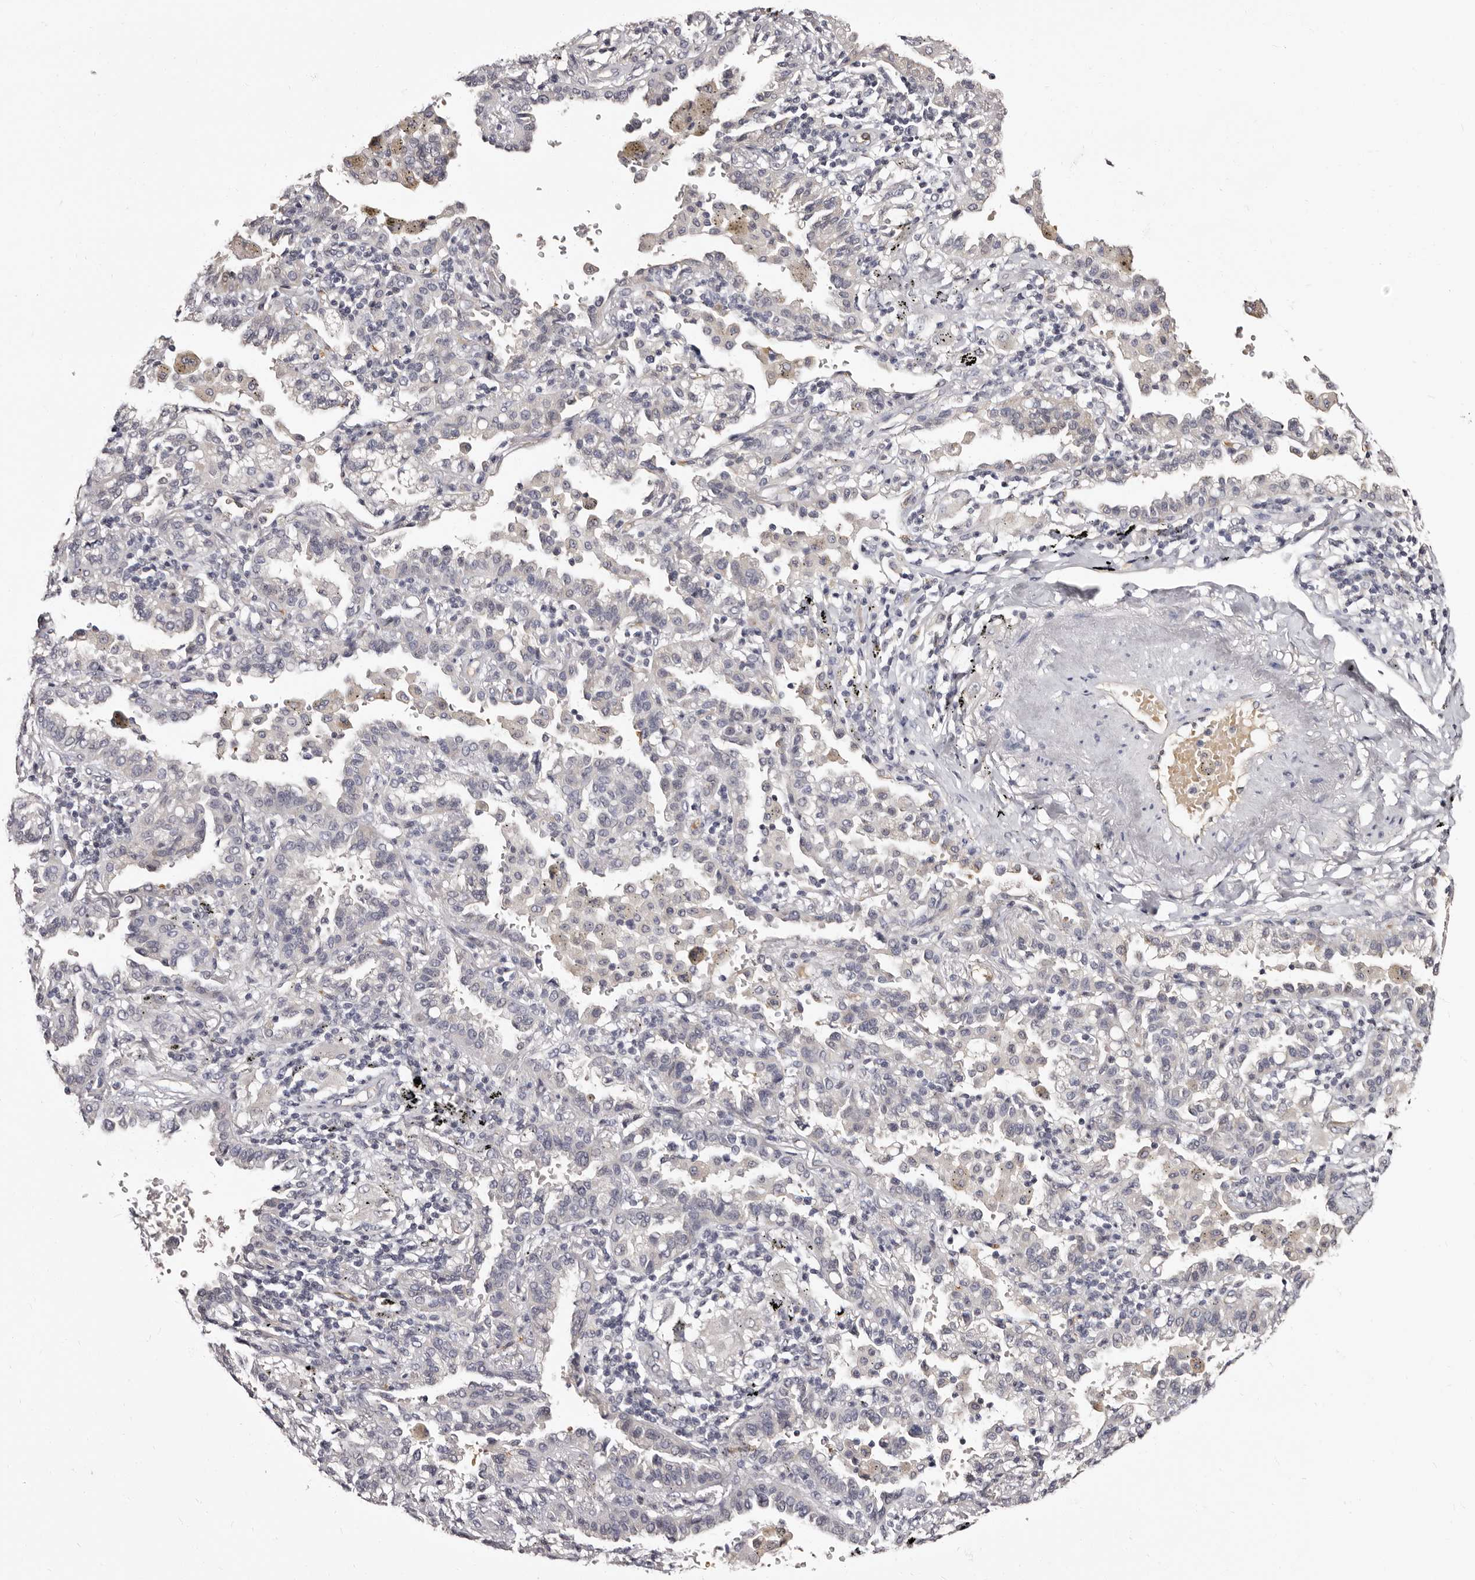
{"staining": {"intensity": "negative", "quantity": "none", "location": "none"}, "tissue": "lung cancer", "cell_type": "Tumor cells", "image_type": "cancer", "snomed": [{"axis": "morphology", "description": "Normal tissue, NOS"}, {"axis": "morphology", "description": "Adenocarcinoma, NOS"}, {"axis": "topography", "description": "Lung"}], "caption": "Immunohistochemistry (IHC) photomicrograph of lung cancer (adenocarcinoma) stained for a protein (brown), which reveals no positivity in tumor cells. (DAB IHC visualized using brightfield microscopy, high magnification).", "gene": "BPGM", "patient": {"sex": "male", "age": 59}}